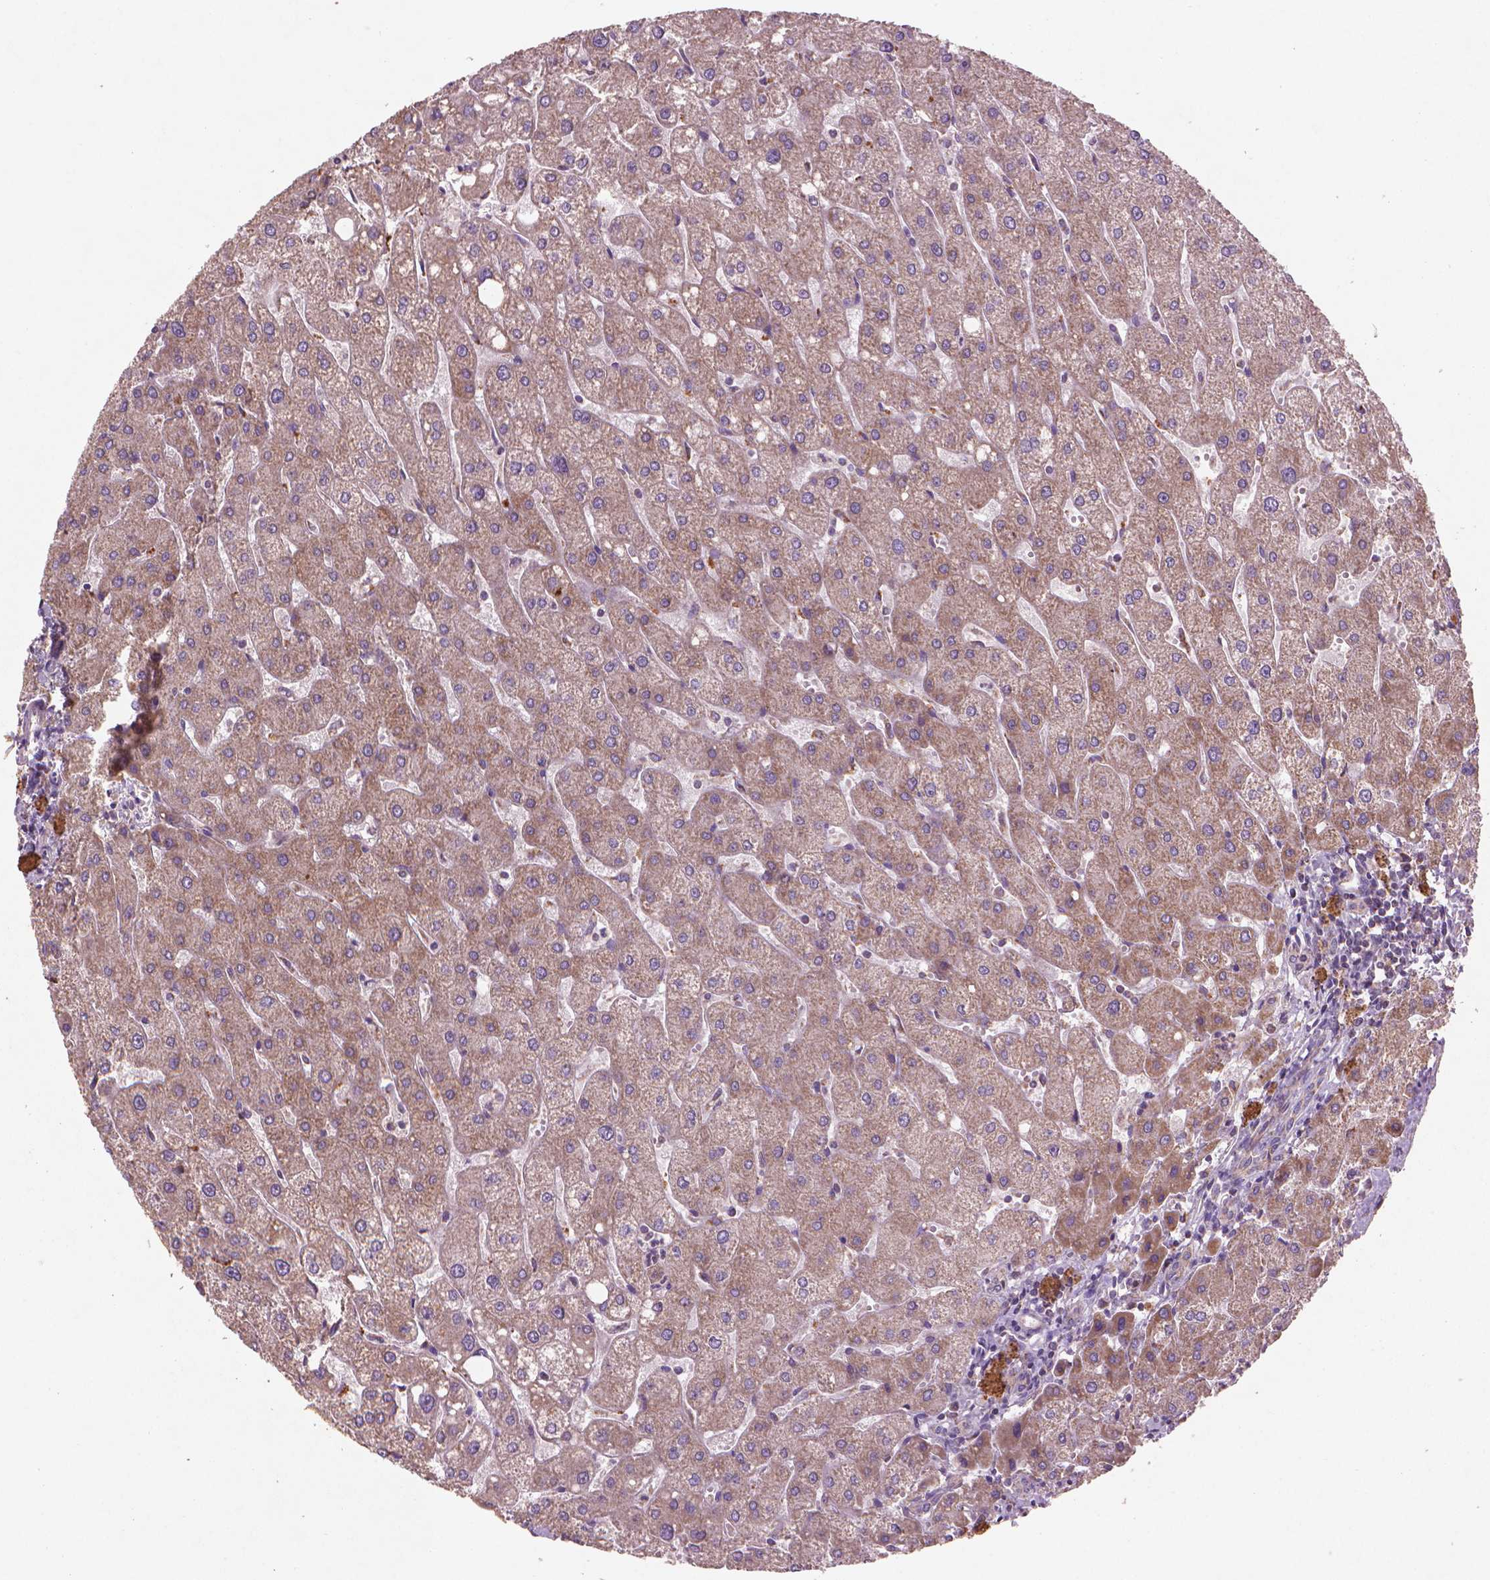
{"staining": {"intensity": "negative", "quantity": "none", "location": "none"}, "tissue": "liver", "cell_type": "Cholangiocytes", "image_type": "normal", "snomed": [{"axis": "morphology", "description": "Normal tissue, NOS"}, {"axis": "topography", "description": "Liver"}], "caption": "Immunohistochemistry histopathology image of normal human liver stained for a protein (brown), which shows no expression in cholangiocytes.", "gene": "NLRX1", "patient": {"sex": "male", "age": 67}}